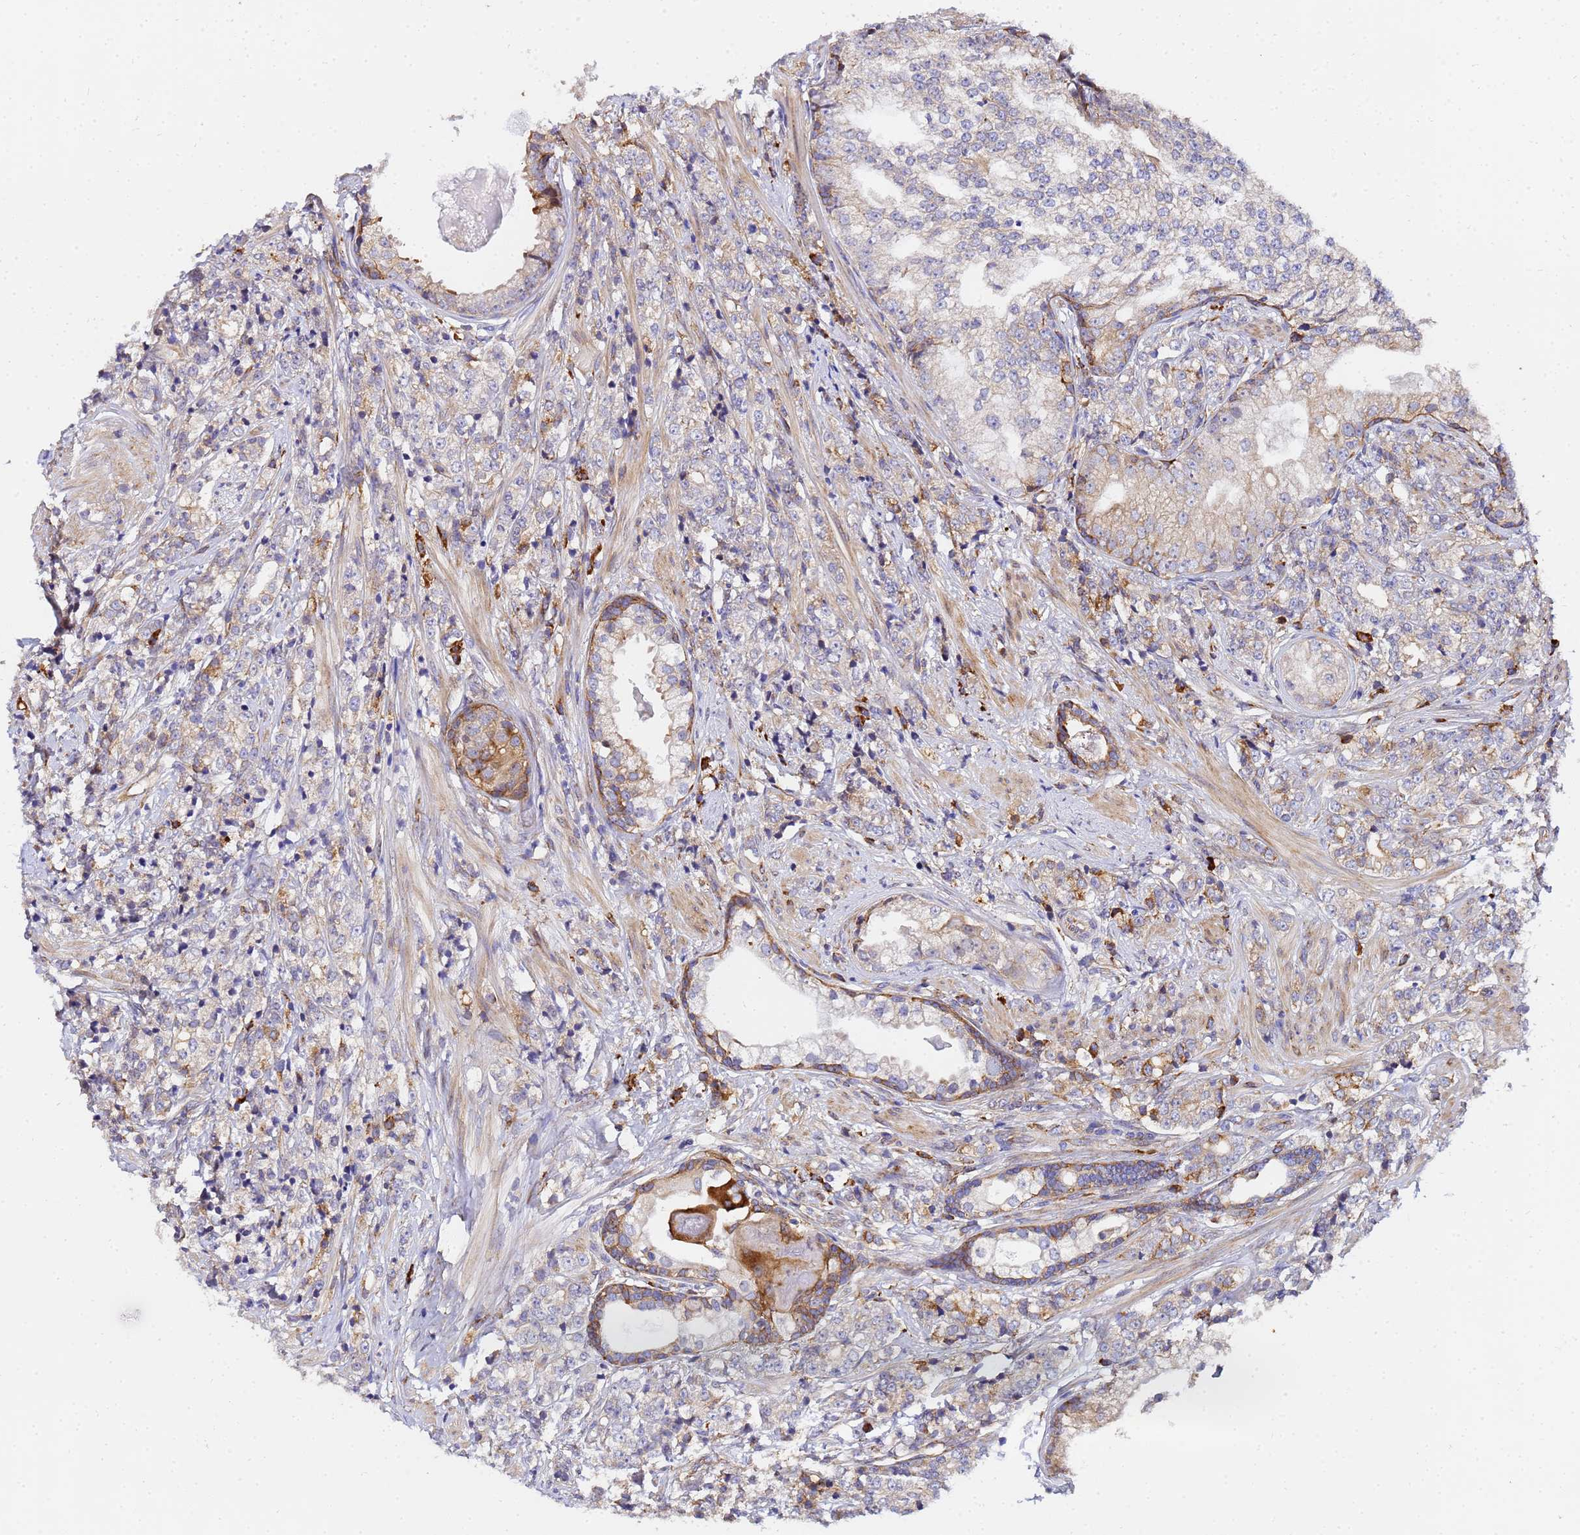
{"staining": {"intensity": "moderate", "quantity": "<25%", "location": "cytoplasmic/membranous"}, "tissue": "prostate cancer", "cell_type": "Tumor cells", "image_type": "cancer", "snomed": [{"axis": "morphology", "description": "Adenocarcinoma, High grade"}, {"axis": "topography", "description": "Prostate"}], "caption": "This photomicrograph displays immunohistochemistry staining of human prostate high-grade adenocarcinoma, with low moderate cytoplasmic/membranous positivity in about <25% of tumor cells.", "gene": "POM121", "patient": {"sex": "male", "age": 69}}